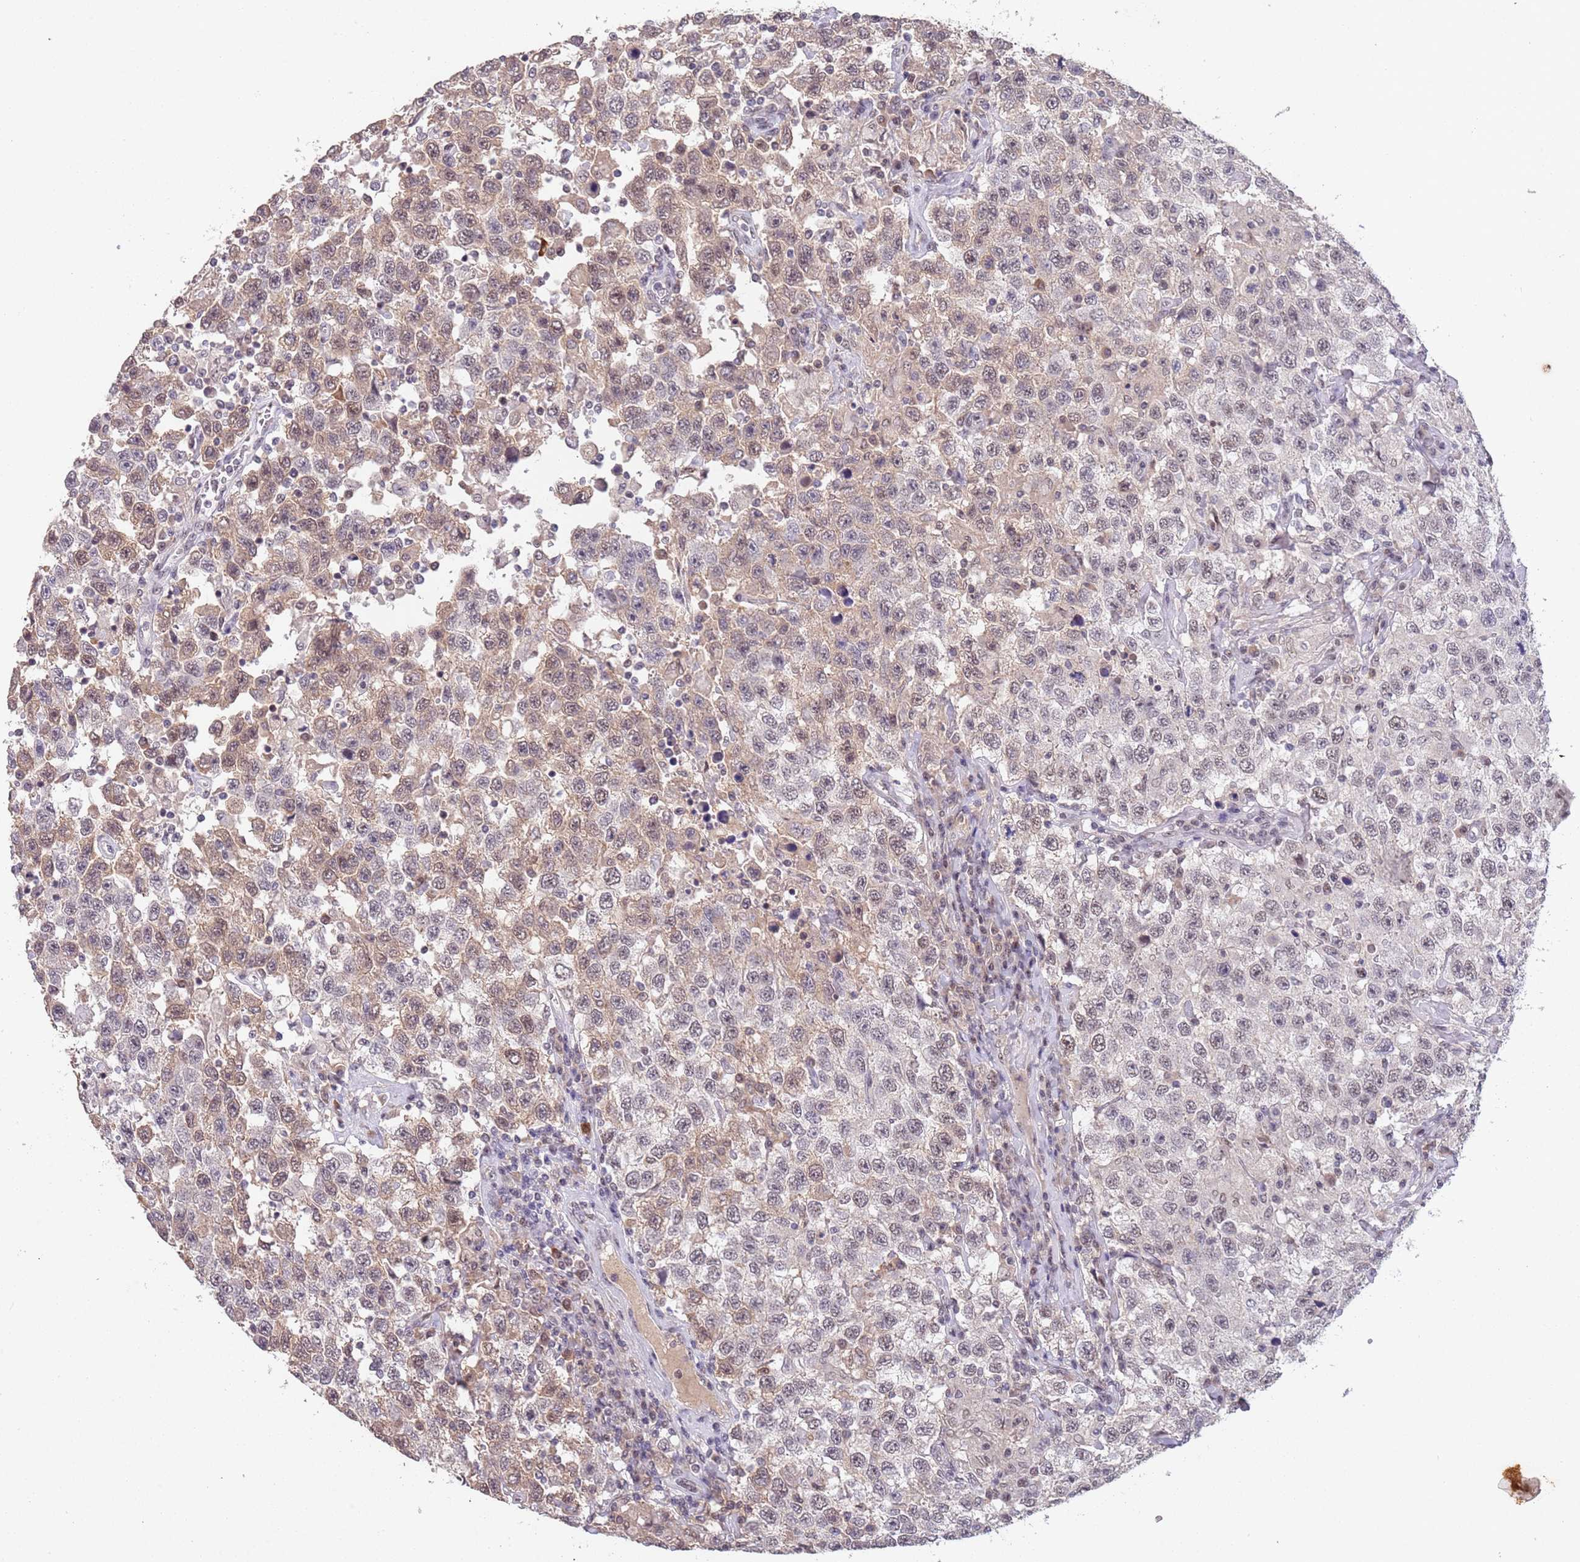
{"staining": {"intensity": "weak", "quantity": "25%-75%", "location": "cytoplasmic/membranous,nuclear"}, "tissue": "testis cancer", "cell_type": "Tumor cells", "image_type": "cancer", "snomed": [{"axis": "morphology", "description": "Seminoma, NOS"}, {"axis": "topography", "description": "Testis"}], "caption": "Brown immunohistochemical staining in testis cancer (seminoma) displays weak cytoplasmic/membranous and nuclear positivity in about 25%-75% of tumor cells.", "gene": "CIZ1", "patient": {"sex": "male", "age": 41}}